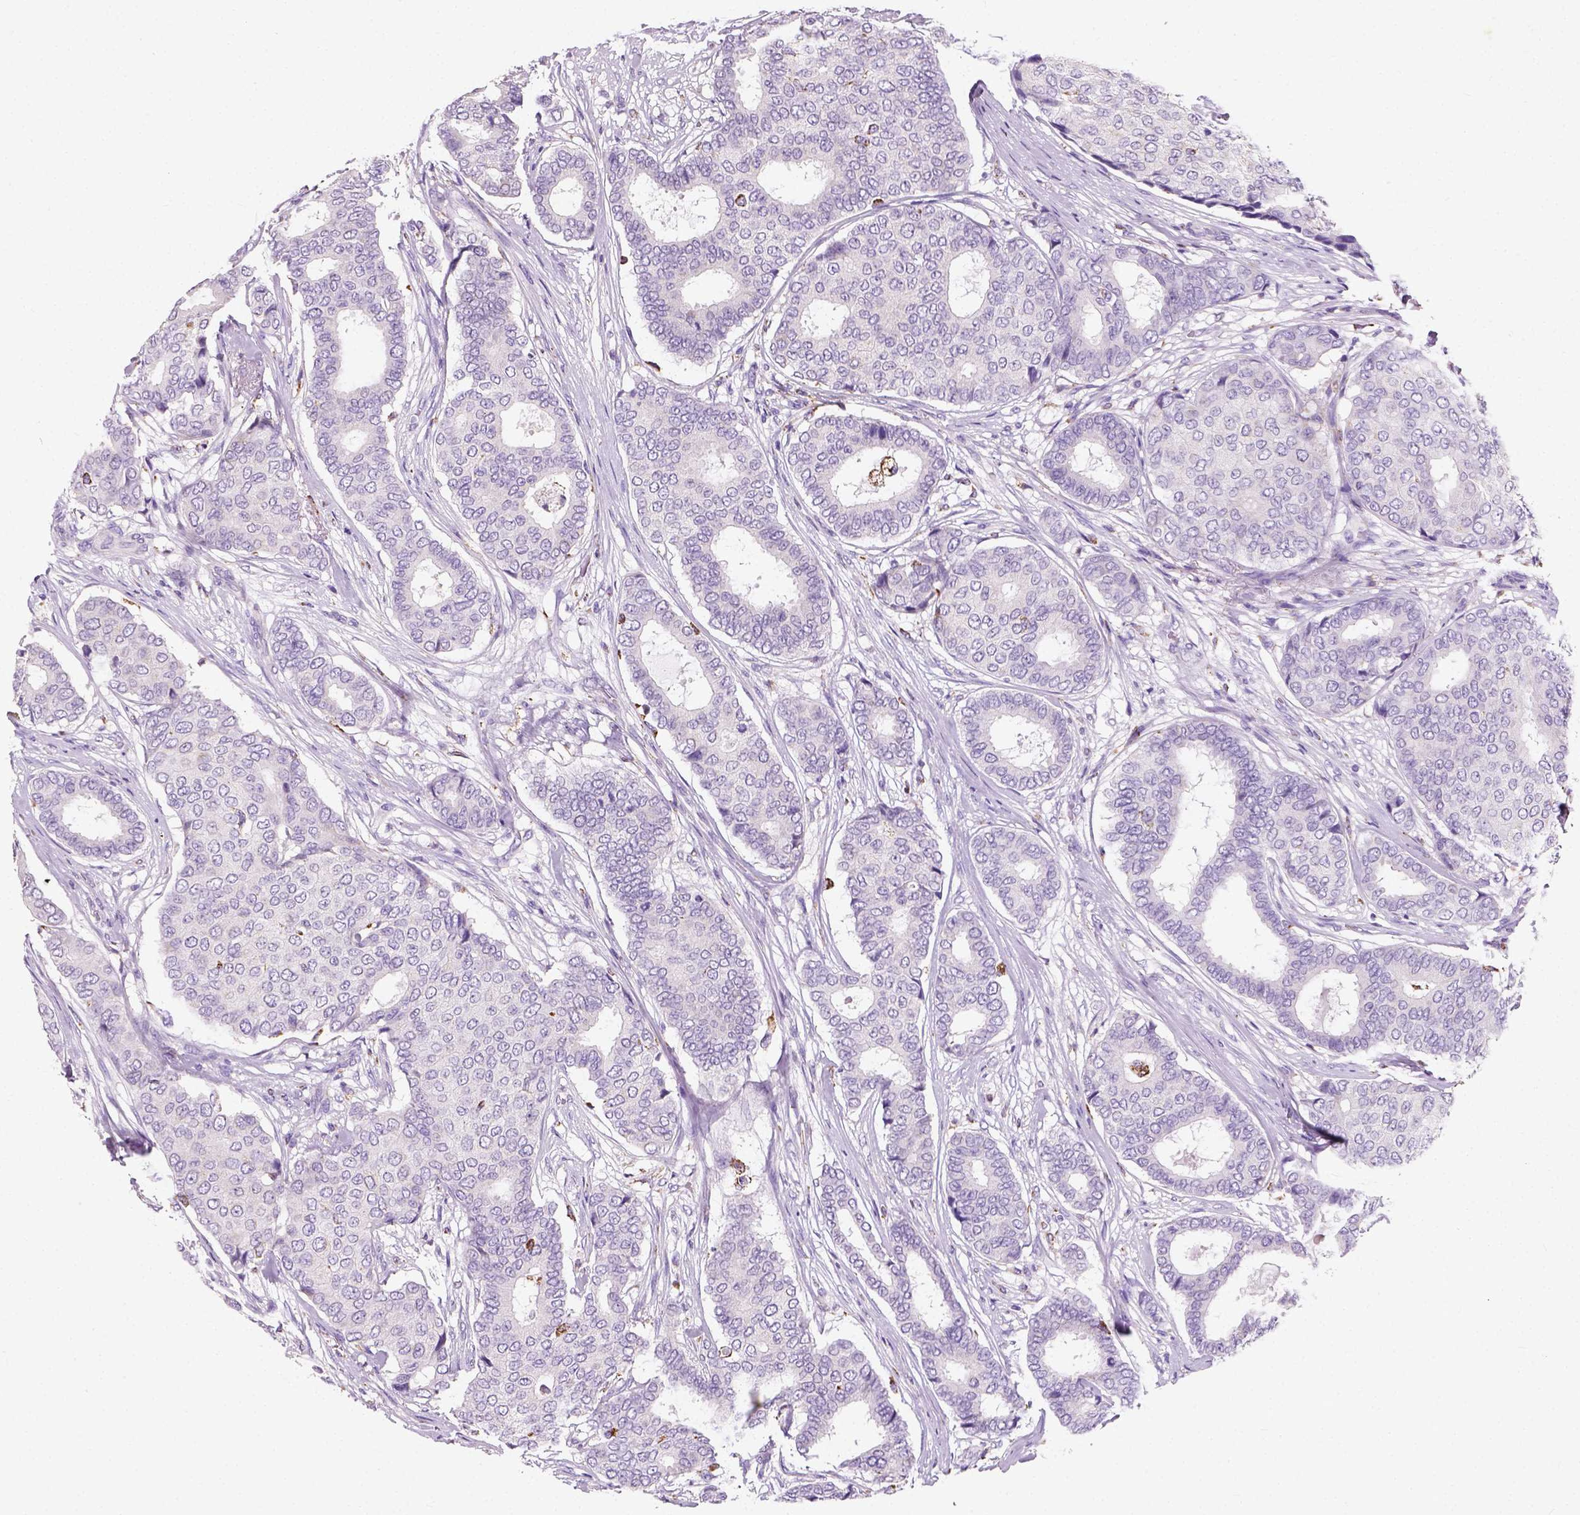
{"staining": {"intensity": "negative", "quantity": "none", "location": "none"}, "tissue": "breast cancer", "cell_type": "Tumor cells", "image_type": "cancer", "snomed": [{"axis": "morphology", "description": "Duct carcinoma"}, {"axis": "topography", "description": "Breast"}], "caption": "An immunohistochemistry image of breast cancer is shown. There is no staining in tumor cells of breast cancer. The staining is performed using DAB brown chromogen with nuclei counter-stained in using hematoxylin.", "gene": "CHODL", "patient": {"sex": "female", "age": 75}}